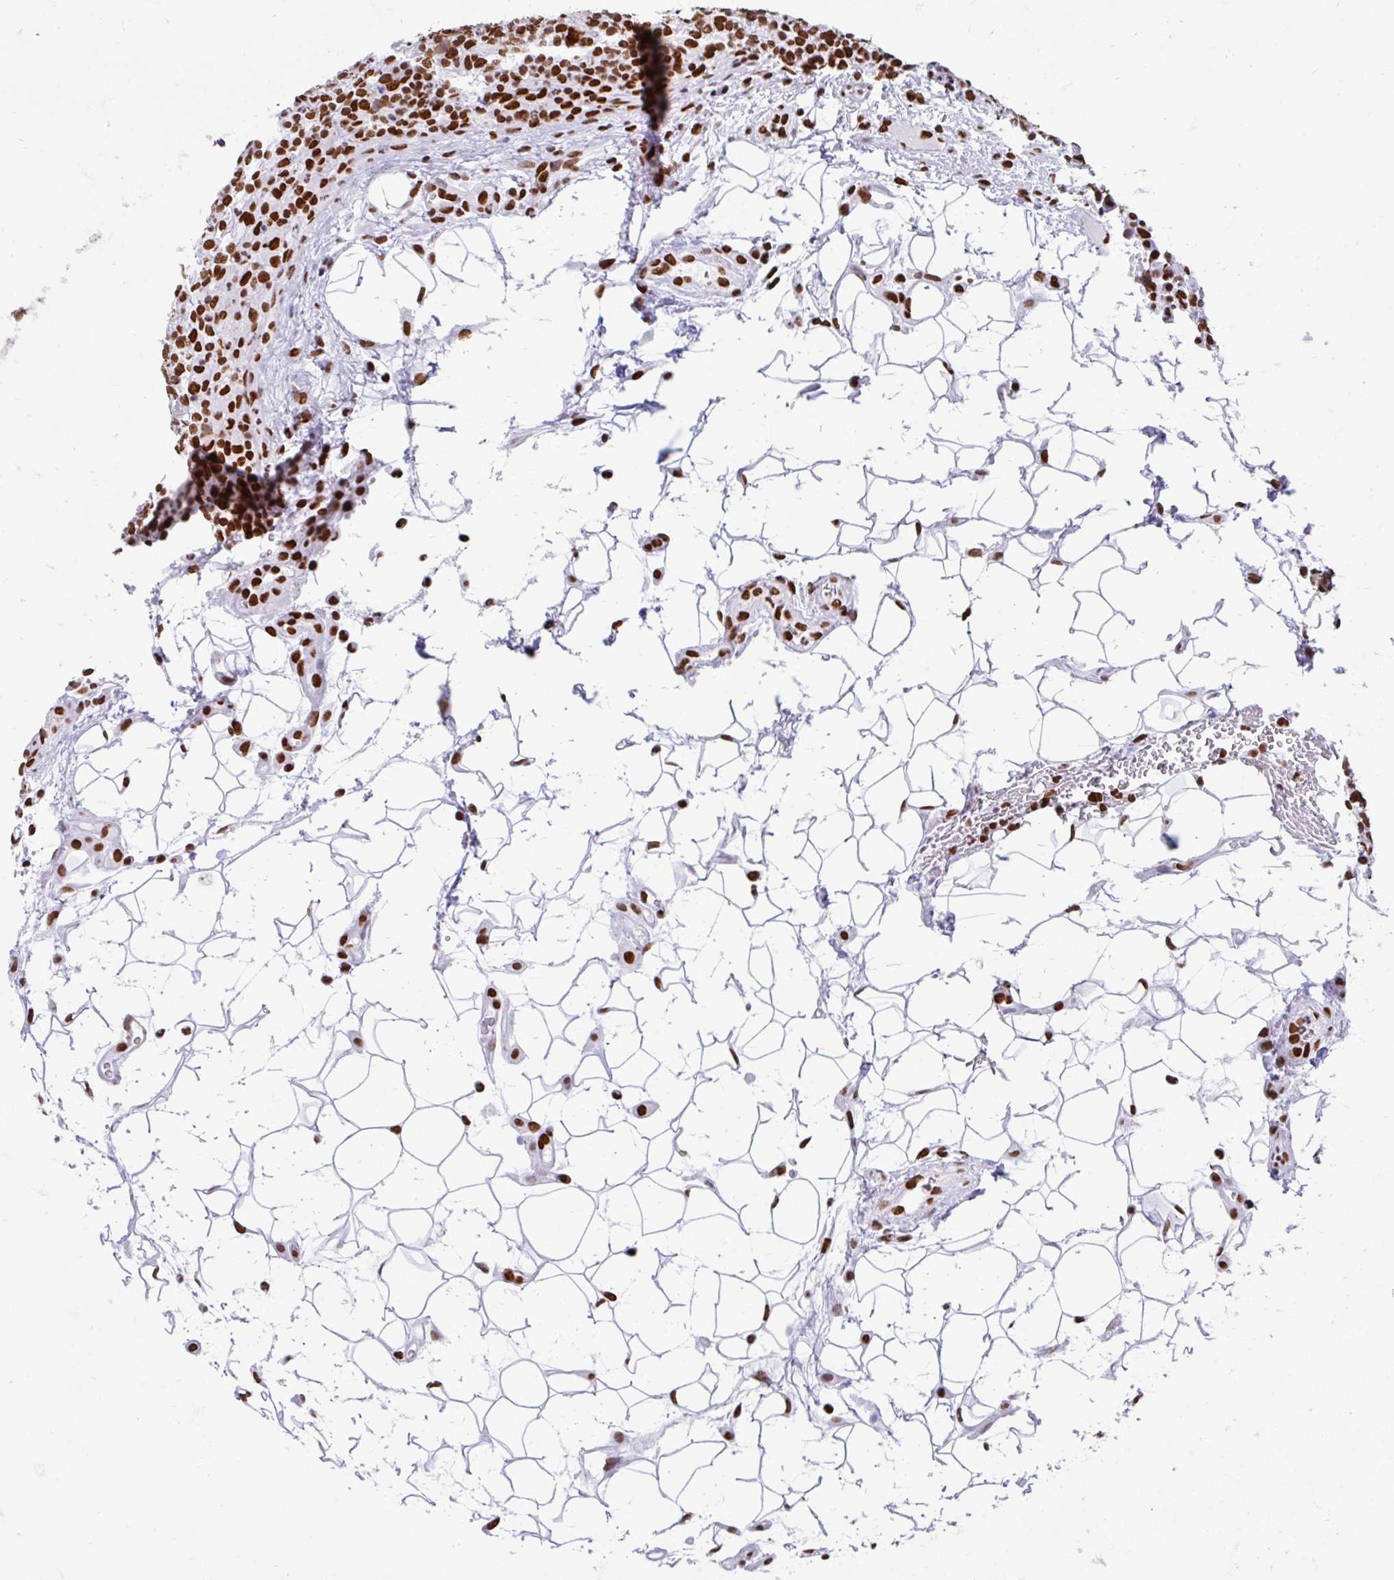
{"staining": {"intensity": "strong", "quantity": ">75%", "location": "nuclear"}, "tissue": "lymphoma", "cell_type": "Tumor cells", "image_type": "cancer", "snomed": [{"axis": "morphology", "description": "Malignant lymphoma, non-Hodgkin's type, High grade"}, {"axis": "topography", "description": "Lymph node"}], "caption": "Tumor cells show high levels of strong nuclear positivity in about >75% of cells in lymphoma.", "gene": "KHDRBS1", "patient": {"sex": "male", "age": 54}}